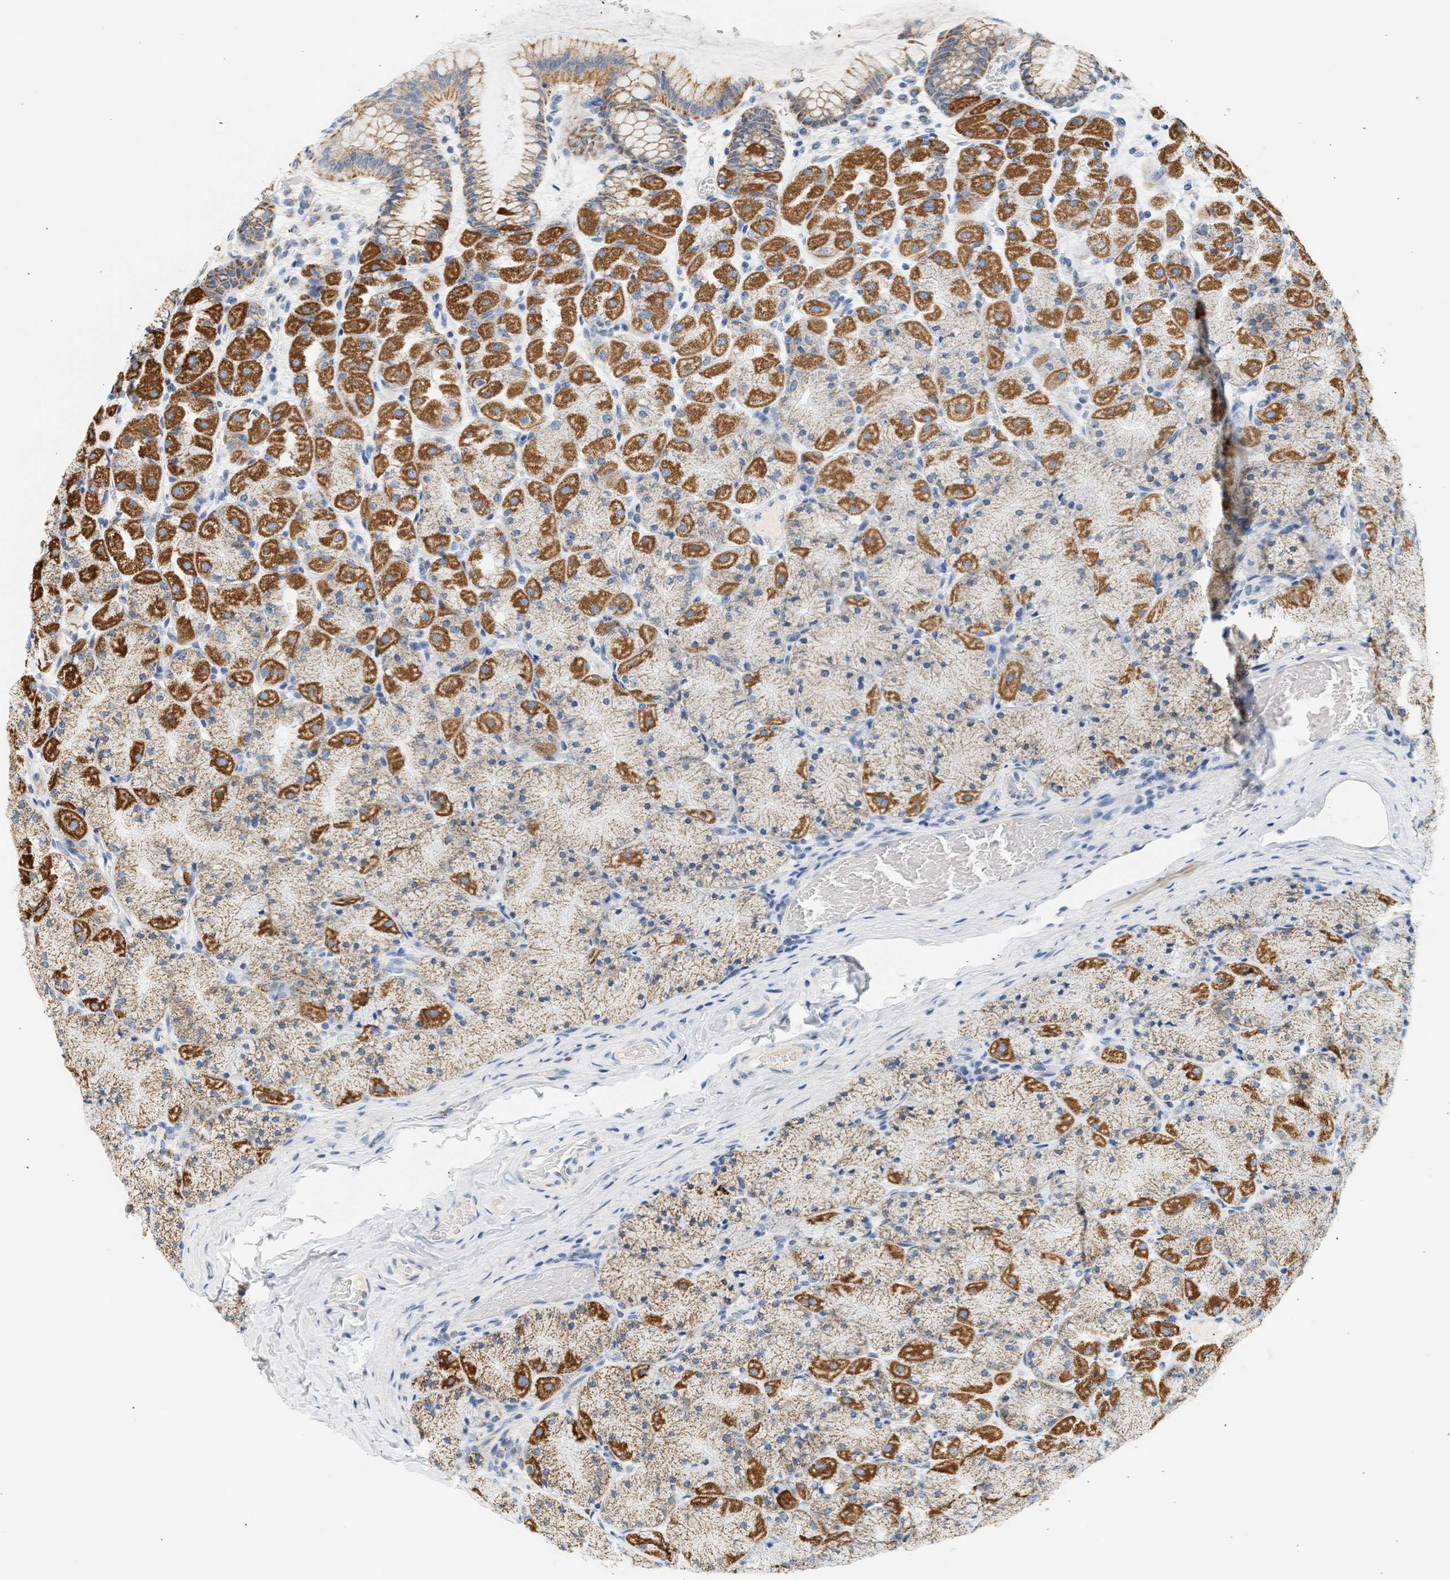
{"staining": {"intensity": "strong", "quantity": ">75%", "location": "cytoplasmic/membranous"}, "tissue": "stomach", "cell_type": "Glandular cells", "image_type": "normal", "snomed": [{"axis": "morphology", "description": "Normal tissue, NOS"}, {"axis": "topography", "description": "Stomach, upper"}], "caption": "Benign stomach demonstrates strong cytoplasmic/membranous expression in approximately >75% of glandular cells, visualized by immunohistochemistry.", "gene": "GRPEL2", "patient": {"sex": "female", "age": 56}}